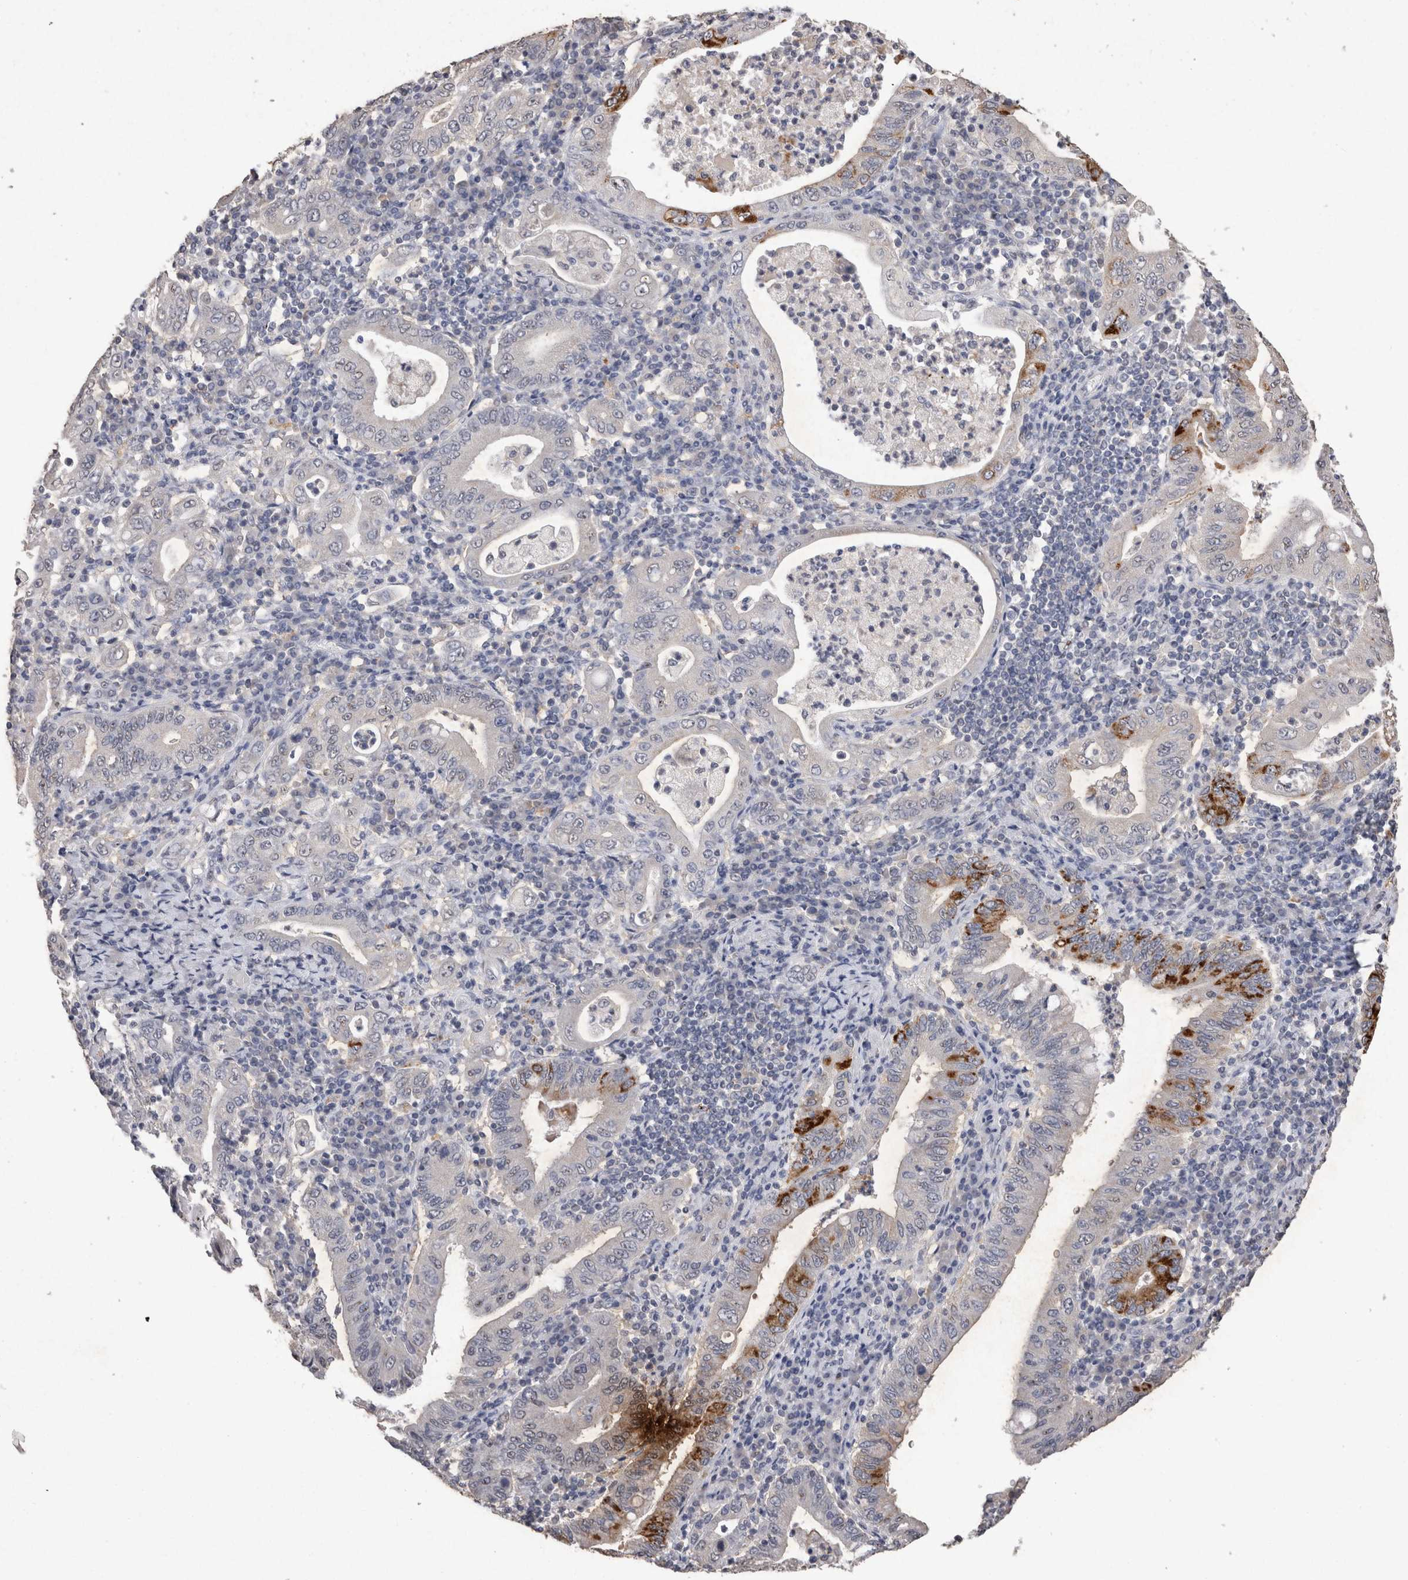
{"staining": {"intensity": "strong", "quantity": "<25%", "location": "cytoplasmic/membranous"}, "tissue": "stomach cancer", "cell_type": "Tumor cells", "image_type": "cancer", "snomed": [{"axis": "morphology", "description": "Normal tissue, NOS"}, {"axis": "morphology", "description": "Adenocarcinoma, NOS"}, {"axis": "topography", "description": "Esophagus"}, {"axis": "topography", "description": "Stomach, upper"}, {"axis": "topography", "description": "Peripheral nerve tissue"}], "caption": "A medium amount of strong cytoplasmic/membranous staining is appreciated in about <25% of tumor cells in stomach adenocarcinoma tissue.", "gene": "CDH6", "patient": {"sex": "male", "age": 62}}